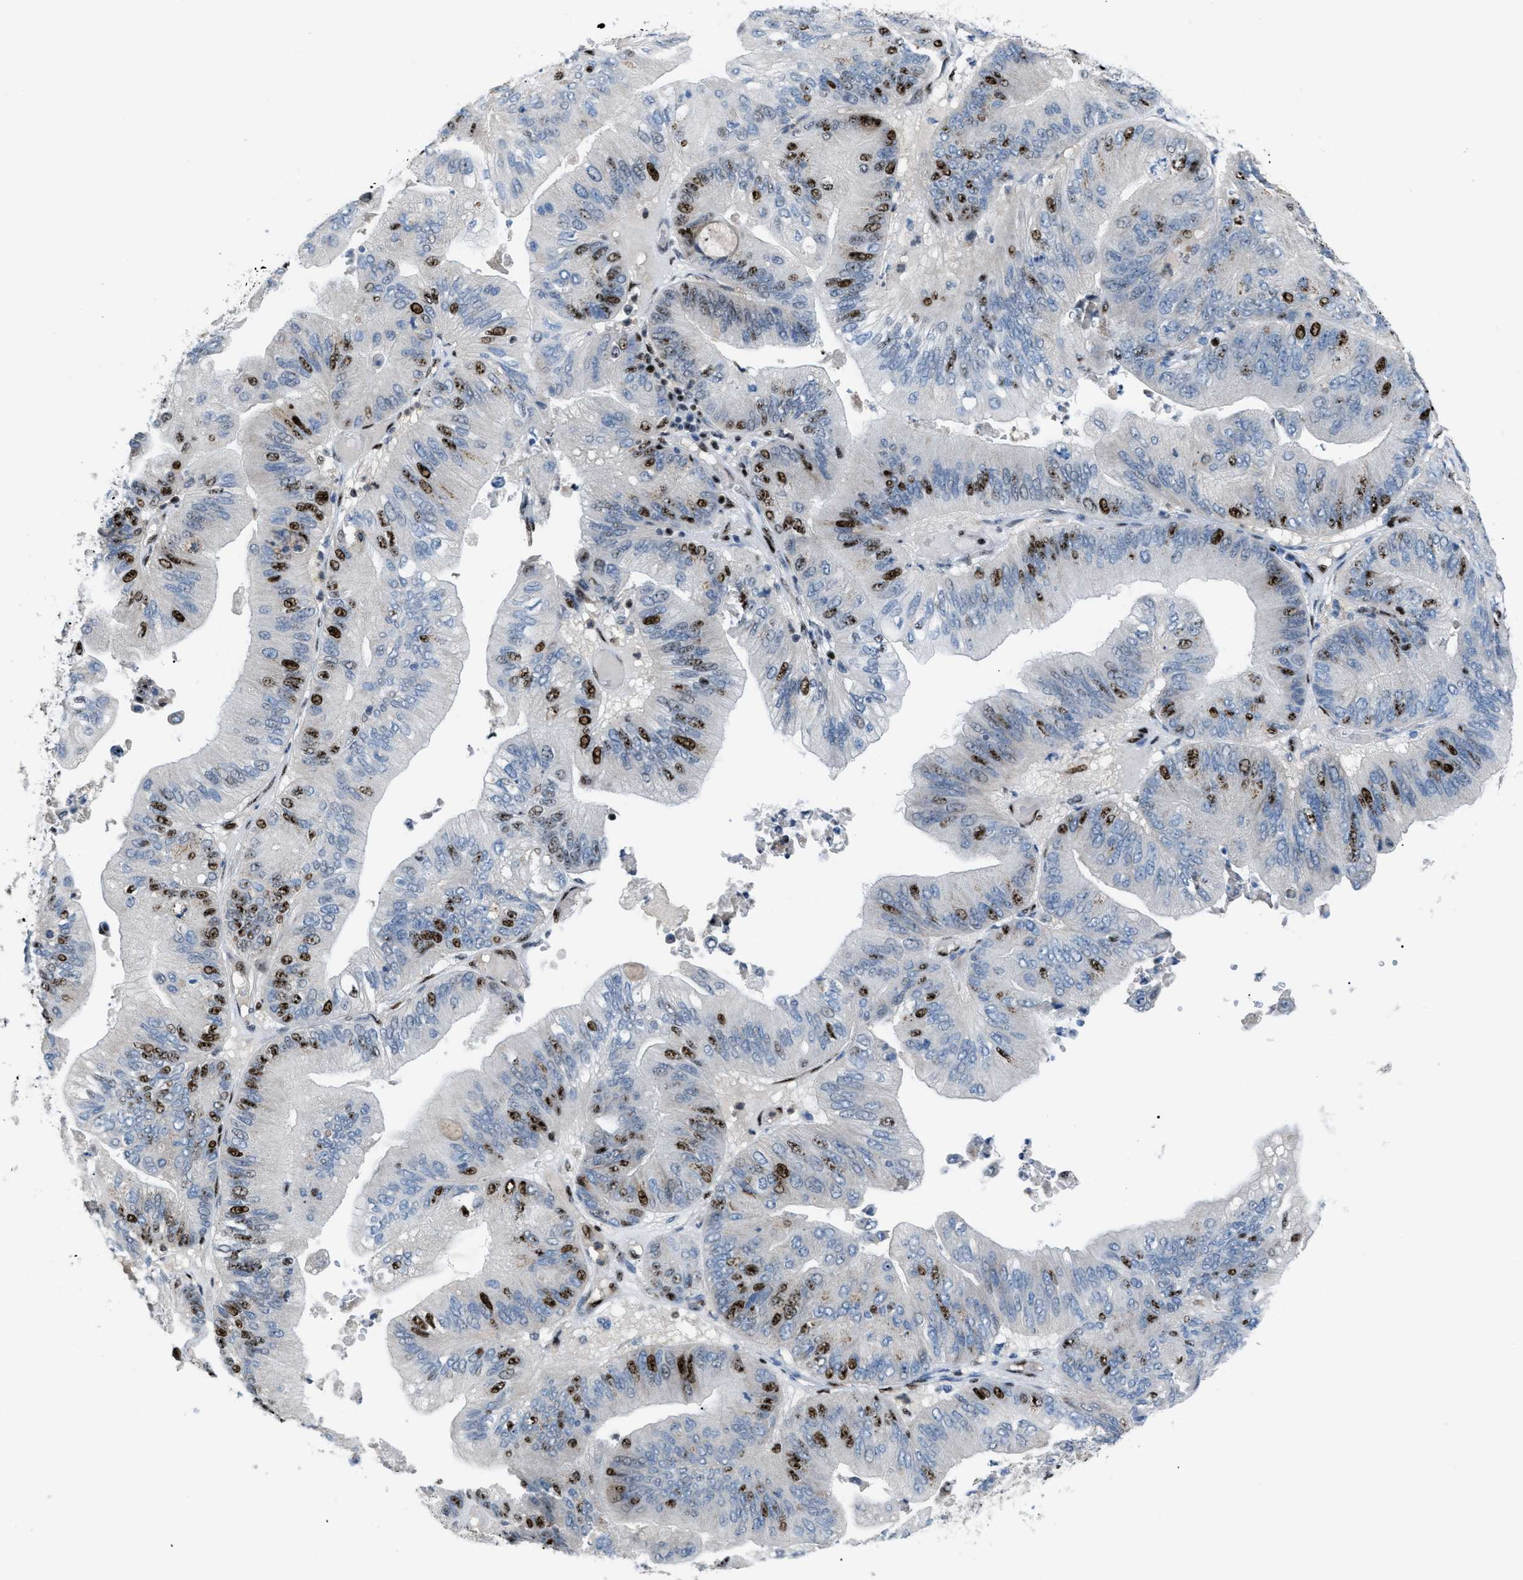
{"staining": {"intensity": "strong", "quantity": "25%-75%", "location": "nuclear"}, "tissue": "ovarian cancer", "cell_type": "Tumor cells", "image_type": "cancer", "snomed": [{"axis": "morphology", "description": "Cystadenocarcinoma, mucinous, NOS"}, {"axis": "topography", "description": "Ovary"}], "caption": "This is a histology image of immunohistochemistry staining of ovarian mucinous cystadenocarcinoma, which shows strong positivity in the nuclear of tumor cells.", "gene": "CDR2", "patient": {"sex": "female", "age": 61}}